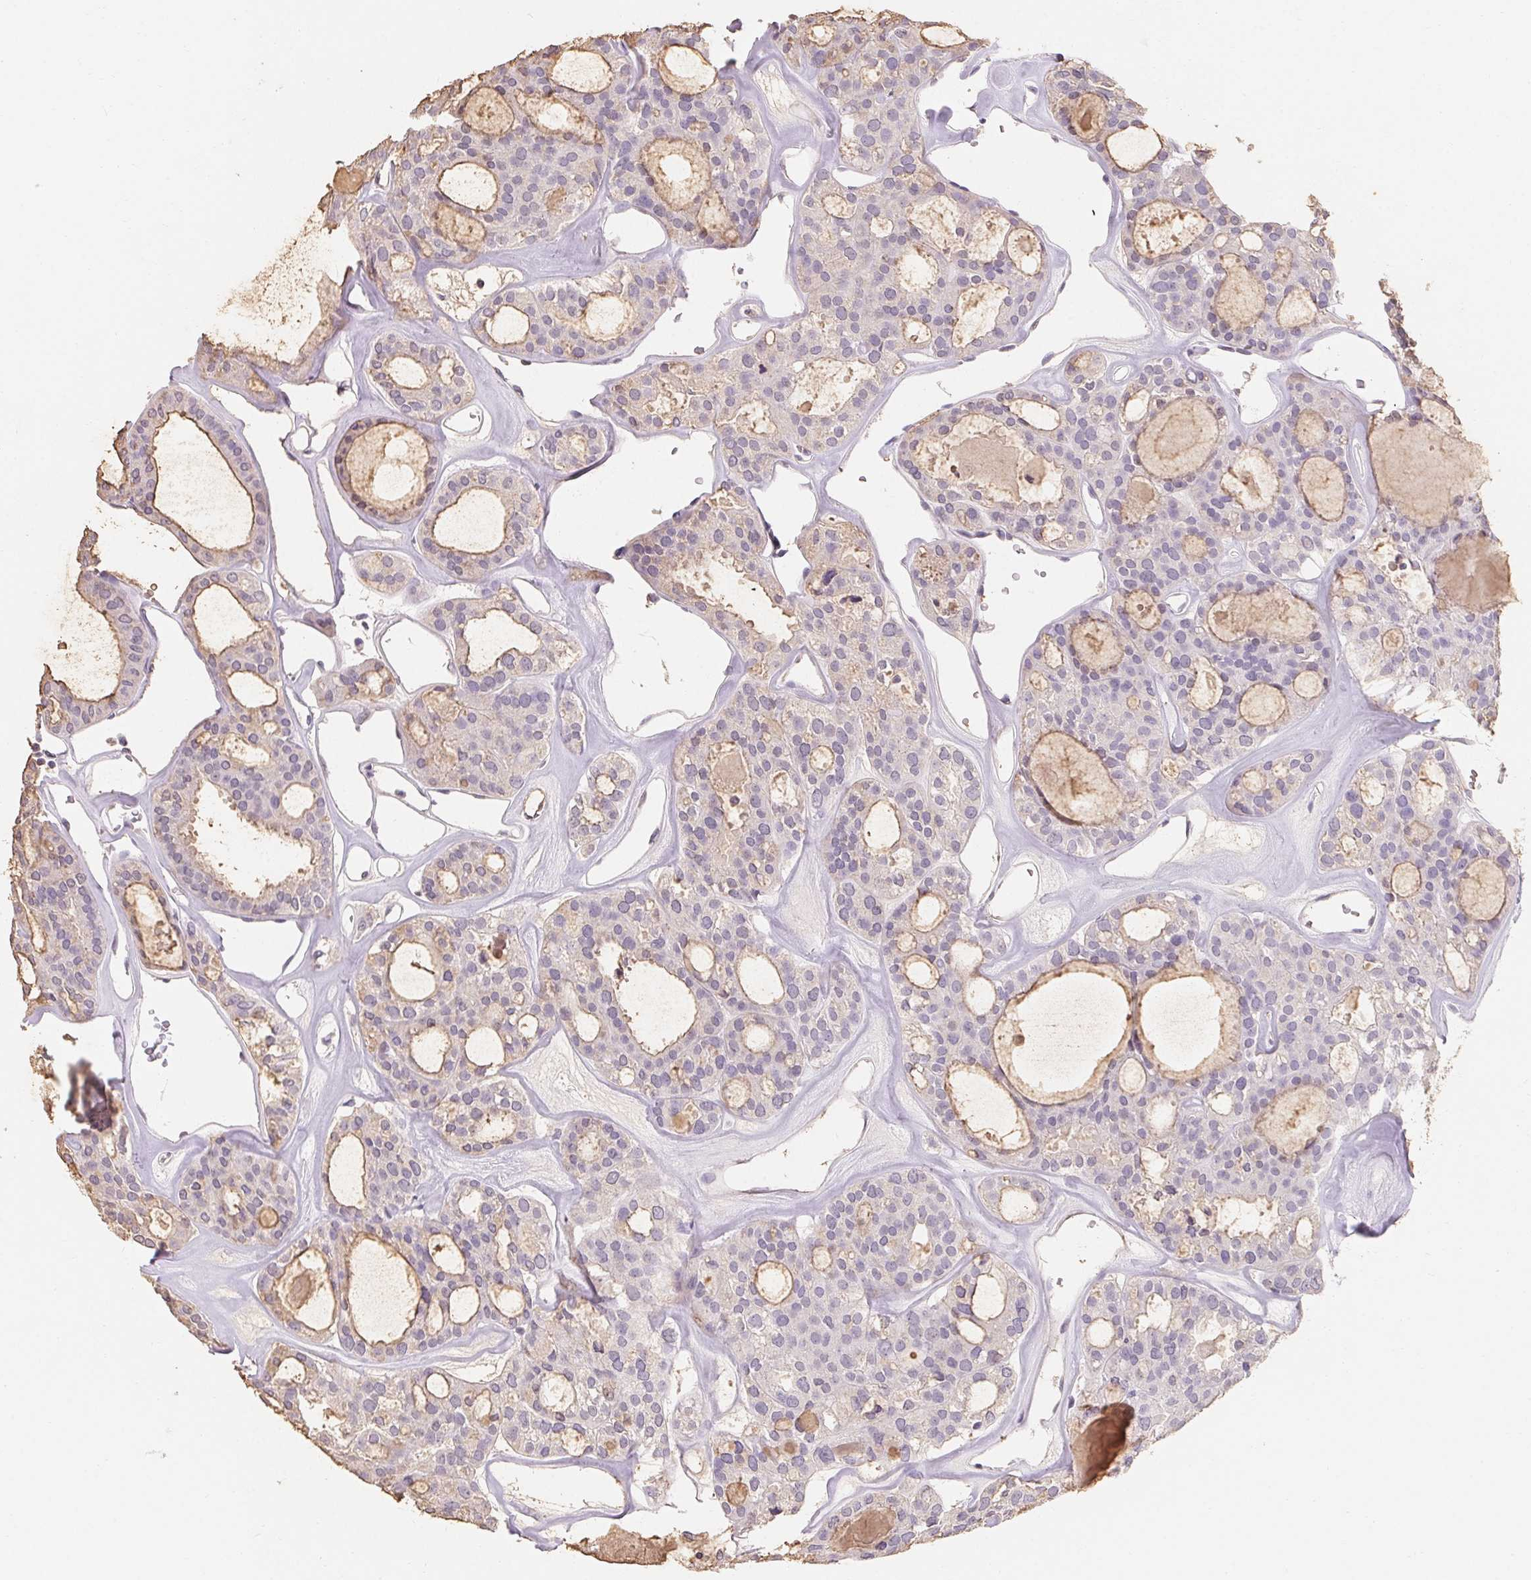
{"staining": {"intensity": "moderate", "quantity": "<25%", "location": "cytoplasmic/membranous"}, "tissue": "thyroid cancer", "cell_type": "Tumor cells", "image_type": "cancer", "snomed": [{"axis": "morphology", "description": "Follicular adenoma carcinoma, NOS"}, {"axis": "topography", "description": "Thyroid gland"}], "caption": "Follicular adenoma carcinoma (thyroid) stained with a protein marker demonstrates moderate staining in tumor cells.", "gene": "MAP7D2", "patient": {"sex": "male", "age": 75}}